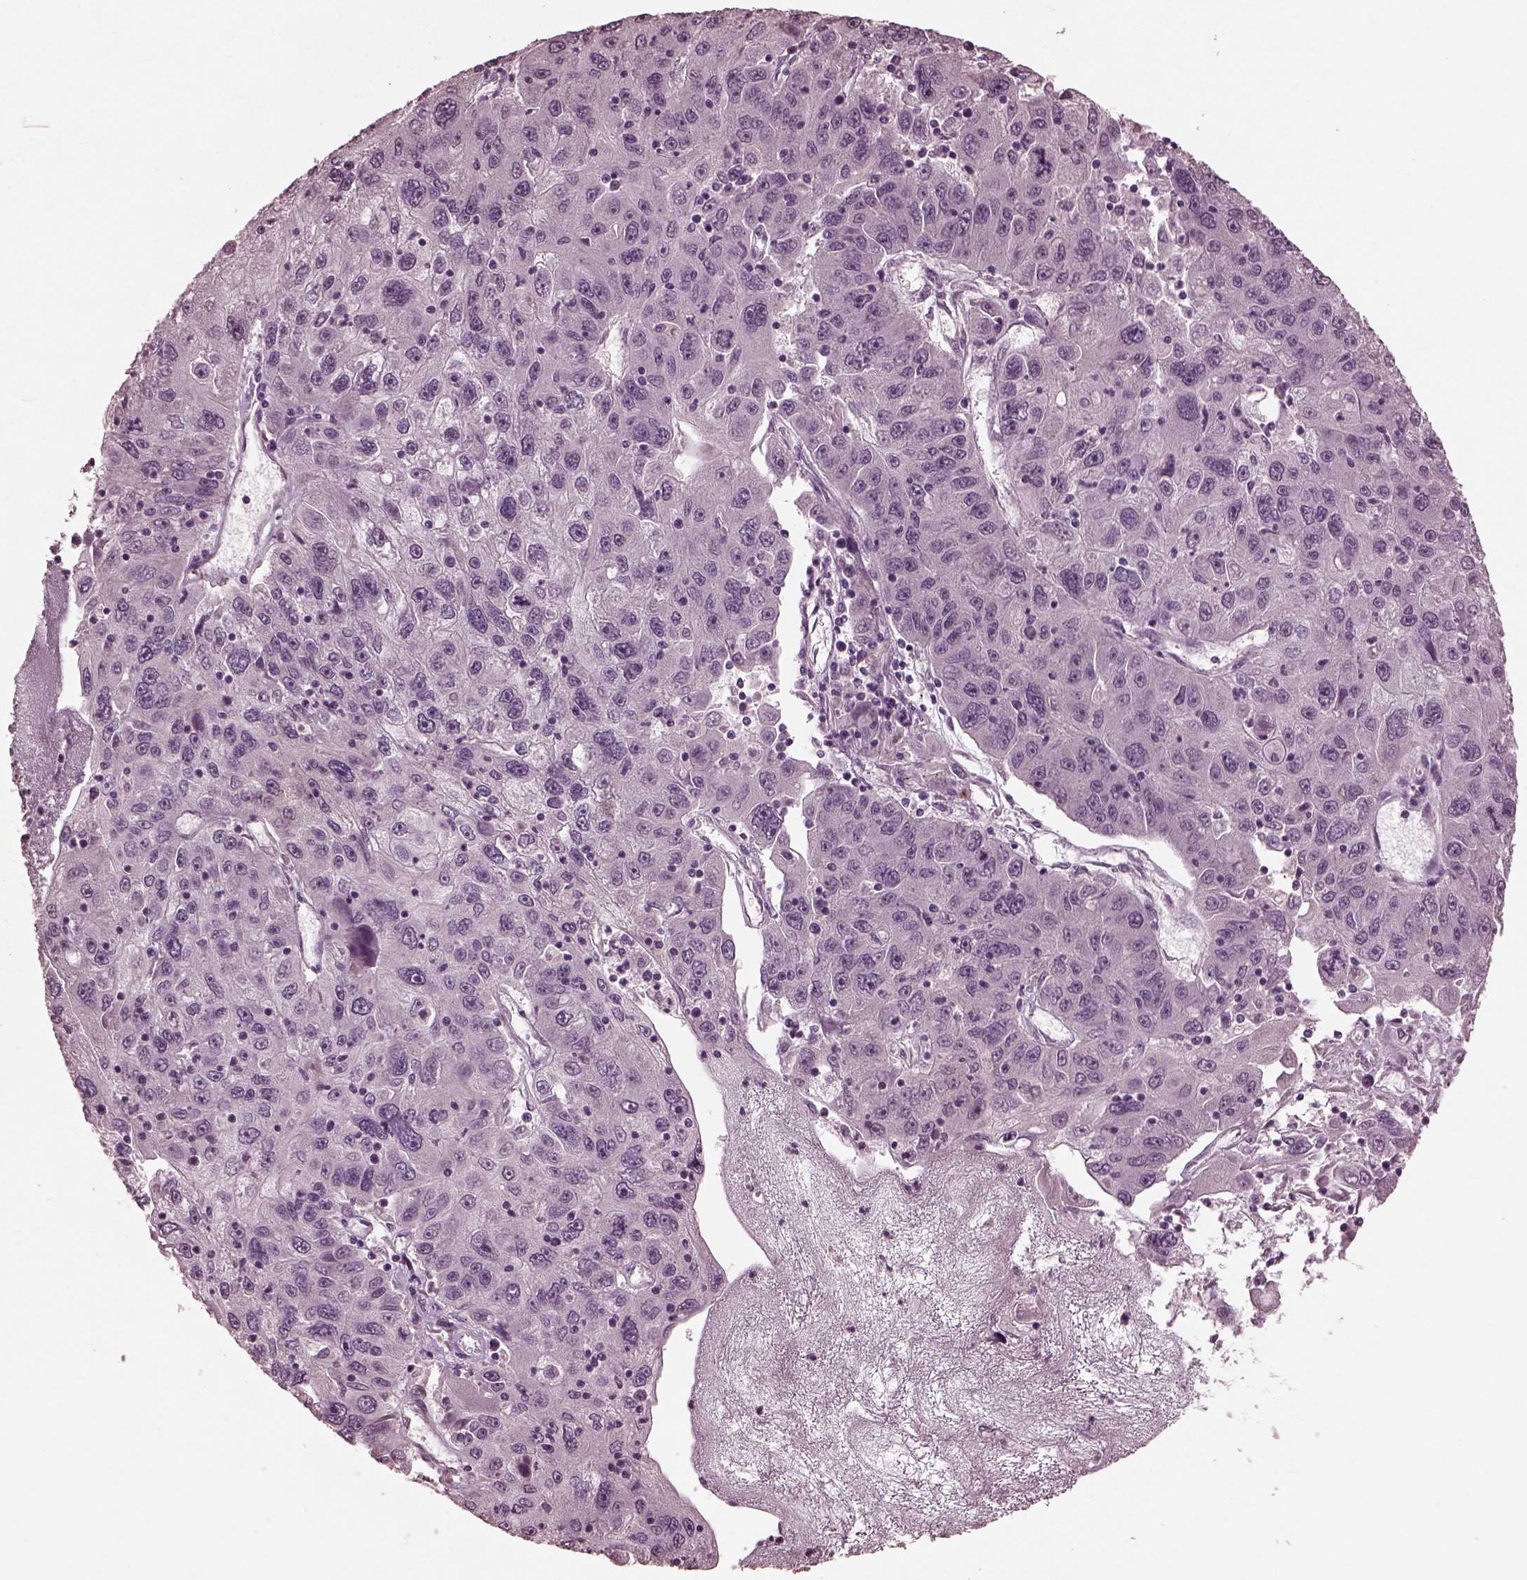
{"staining": {"intensity": "negative", "quantity": "none", "location": "none"}, "tissue": "stomach cancer", "cell_type": "Tumor cells", "image_type": "cancer", "snomed": [{"axis": "morphology", "description": "Adenocarcinoma, NOS"}, {"axis": "topography", "description": "Stomach"}], "caption": "Immunohistochemical staining of stomach cancer (adenocarcinoma) reveals no significant positivity in tumor cells.", "gene": "IL18RAP", "patient": {"sex": "male", "age": 56}}